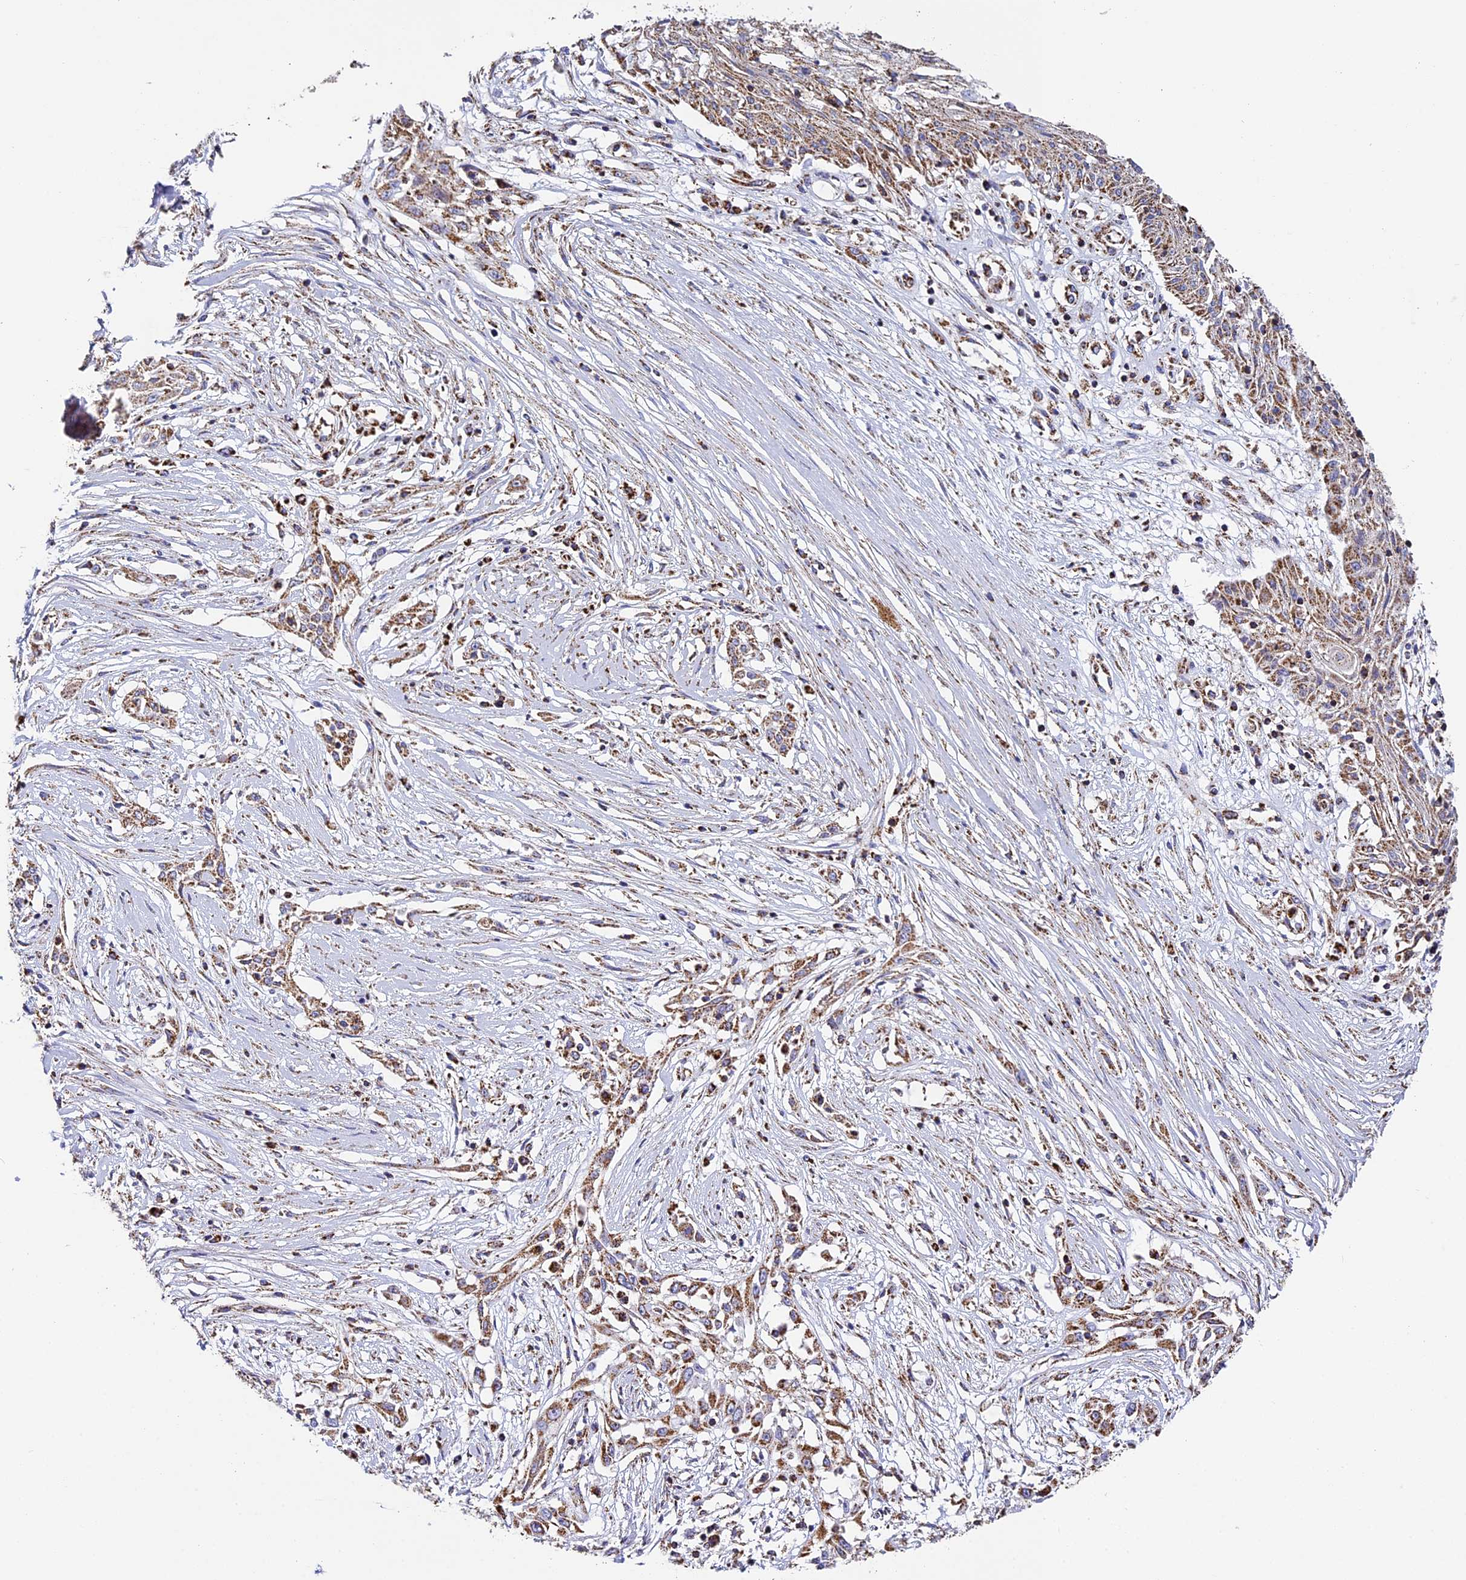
{"staining": {"intensity": "moderate", "quantity": ">75%", "location": "cytoplasmic/membranous"}, "tissue": "skin cancer", "cell_type": "Tumor cells", "image_type": "cancer", "snomed": [{"axis": "morphology", "description": "Squamous cell carcinoma, NOS"}, {"axis": "morphology", "description": "Squamous cell carcinoma, metastatic, NOS"}, {"axis": "topography", "description": "Skin"}, {"axis": "topography", "description": "Lymph node"}], "caption": "Moderate cytoplasmic/membranous protein positivity is identified in approximately >75% of tumor cells in skin cancer.", "gene": "STK17A", "patient": {"sex": "male", "age": 75}}